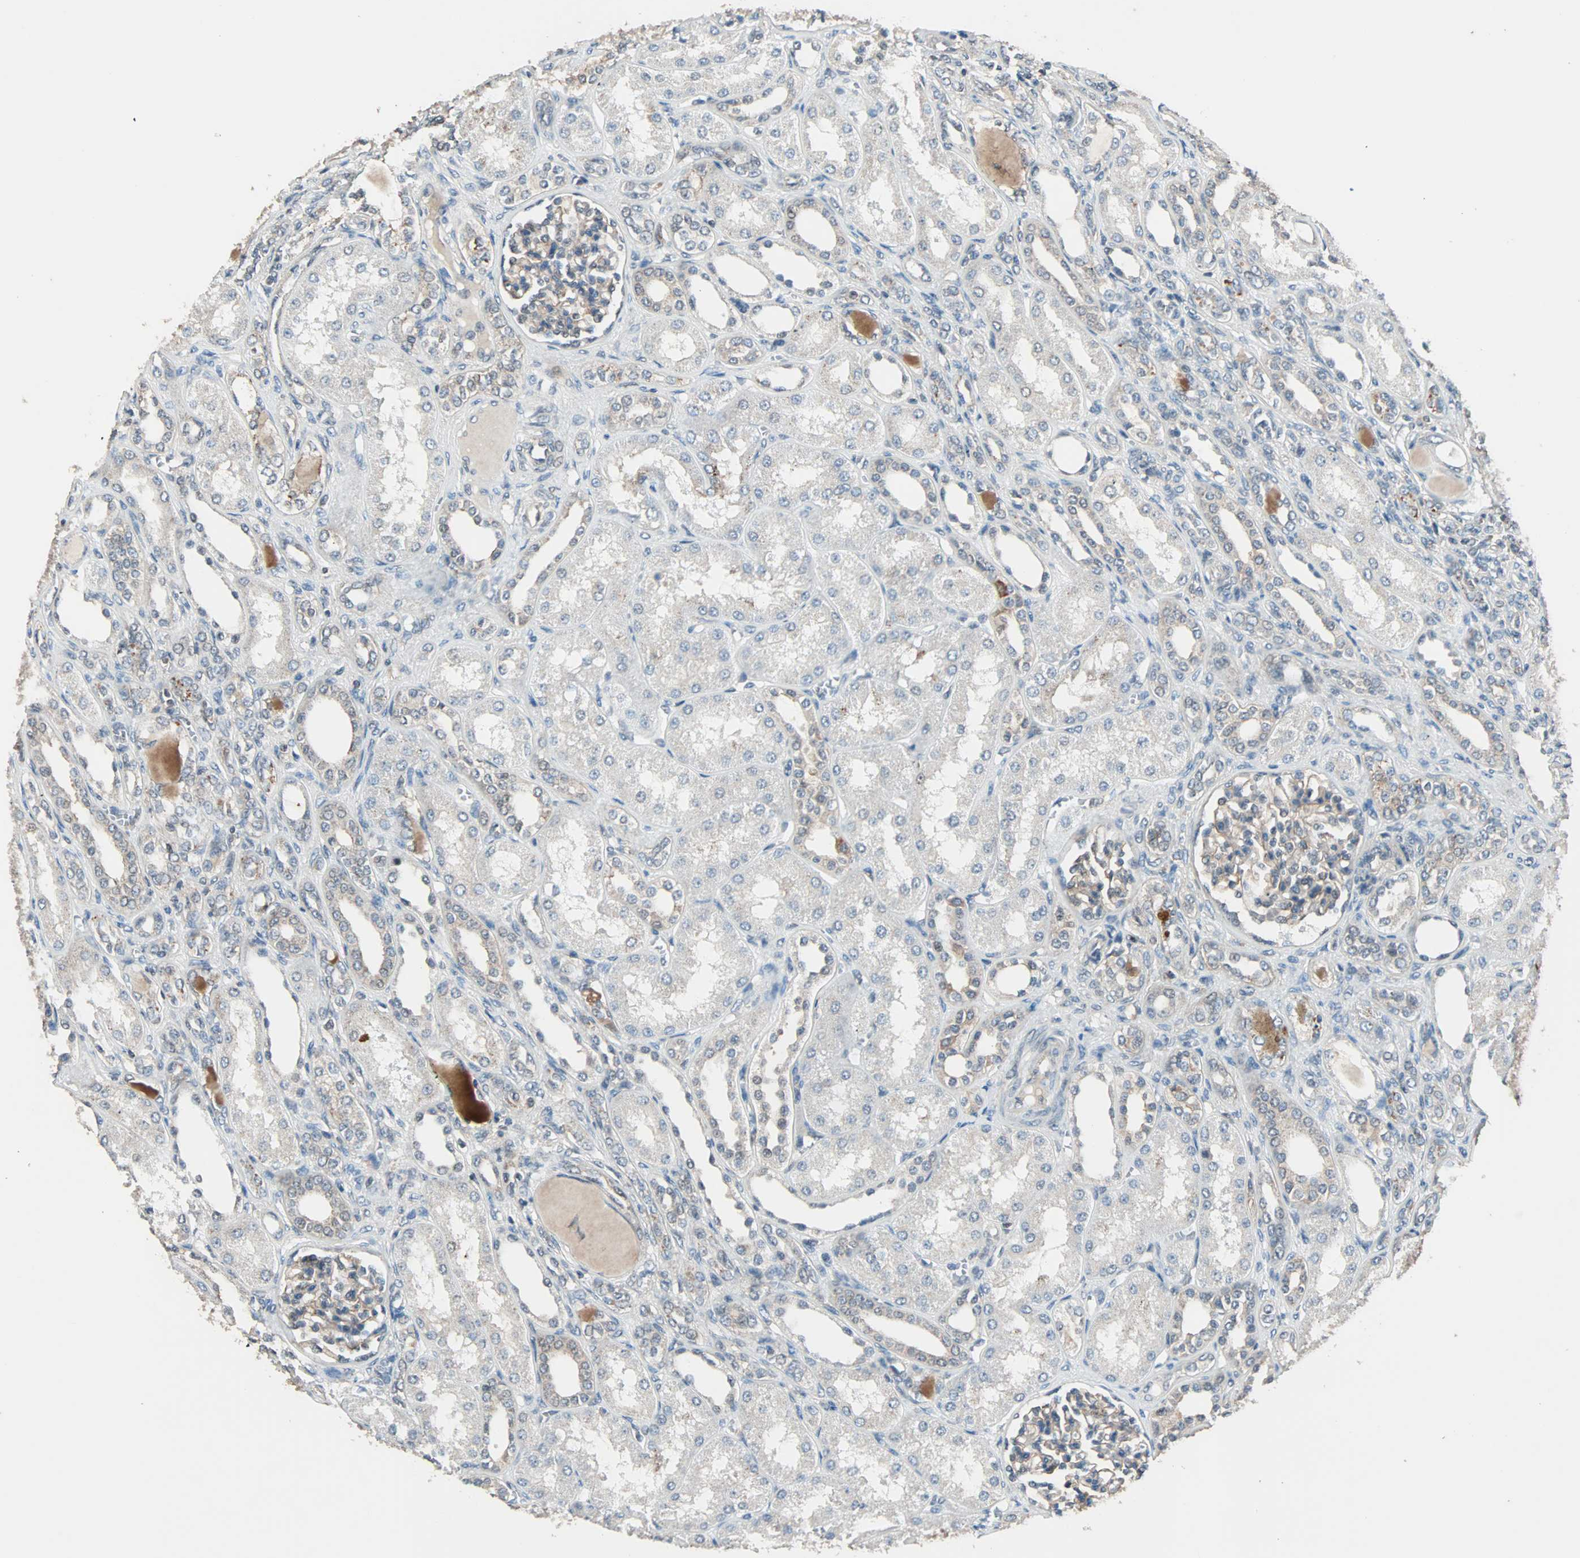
{"staining": {"intensity": "weak", "quantity": "25%-75%", "location": "cytoplasmic/membranous"}, "tissue": "kidney", "cell_type": "Cells in glomeruli", "image_type": "normal", "snomed": [{"axis": "morphology", "description": "Normal tissue, NOS"}, {"axis": "topography", "description": "Kidney"}], "caption": "A brown stain shows weak cytoplasmic/membranous staining of a protein in cells in glomeruli of unremarkable human kidney.", "gene": "MAP3K21", "patient": {"sex": "male", "age": 7}}